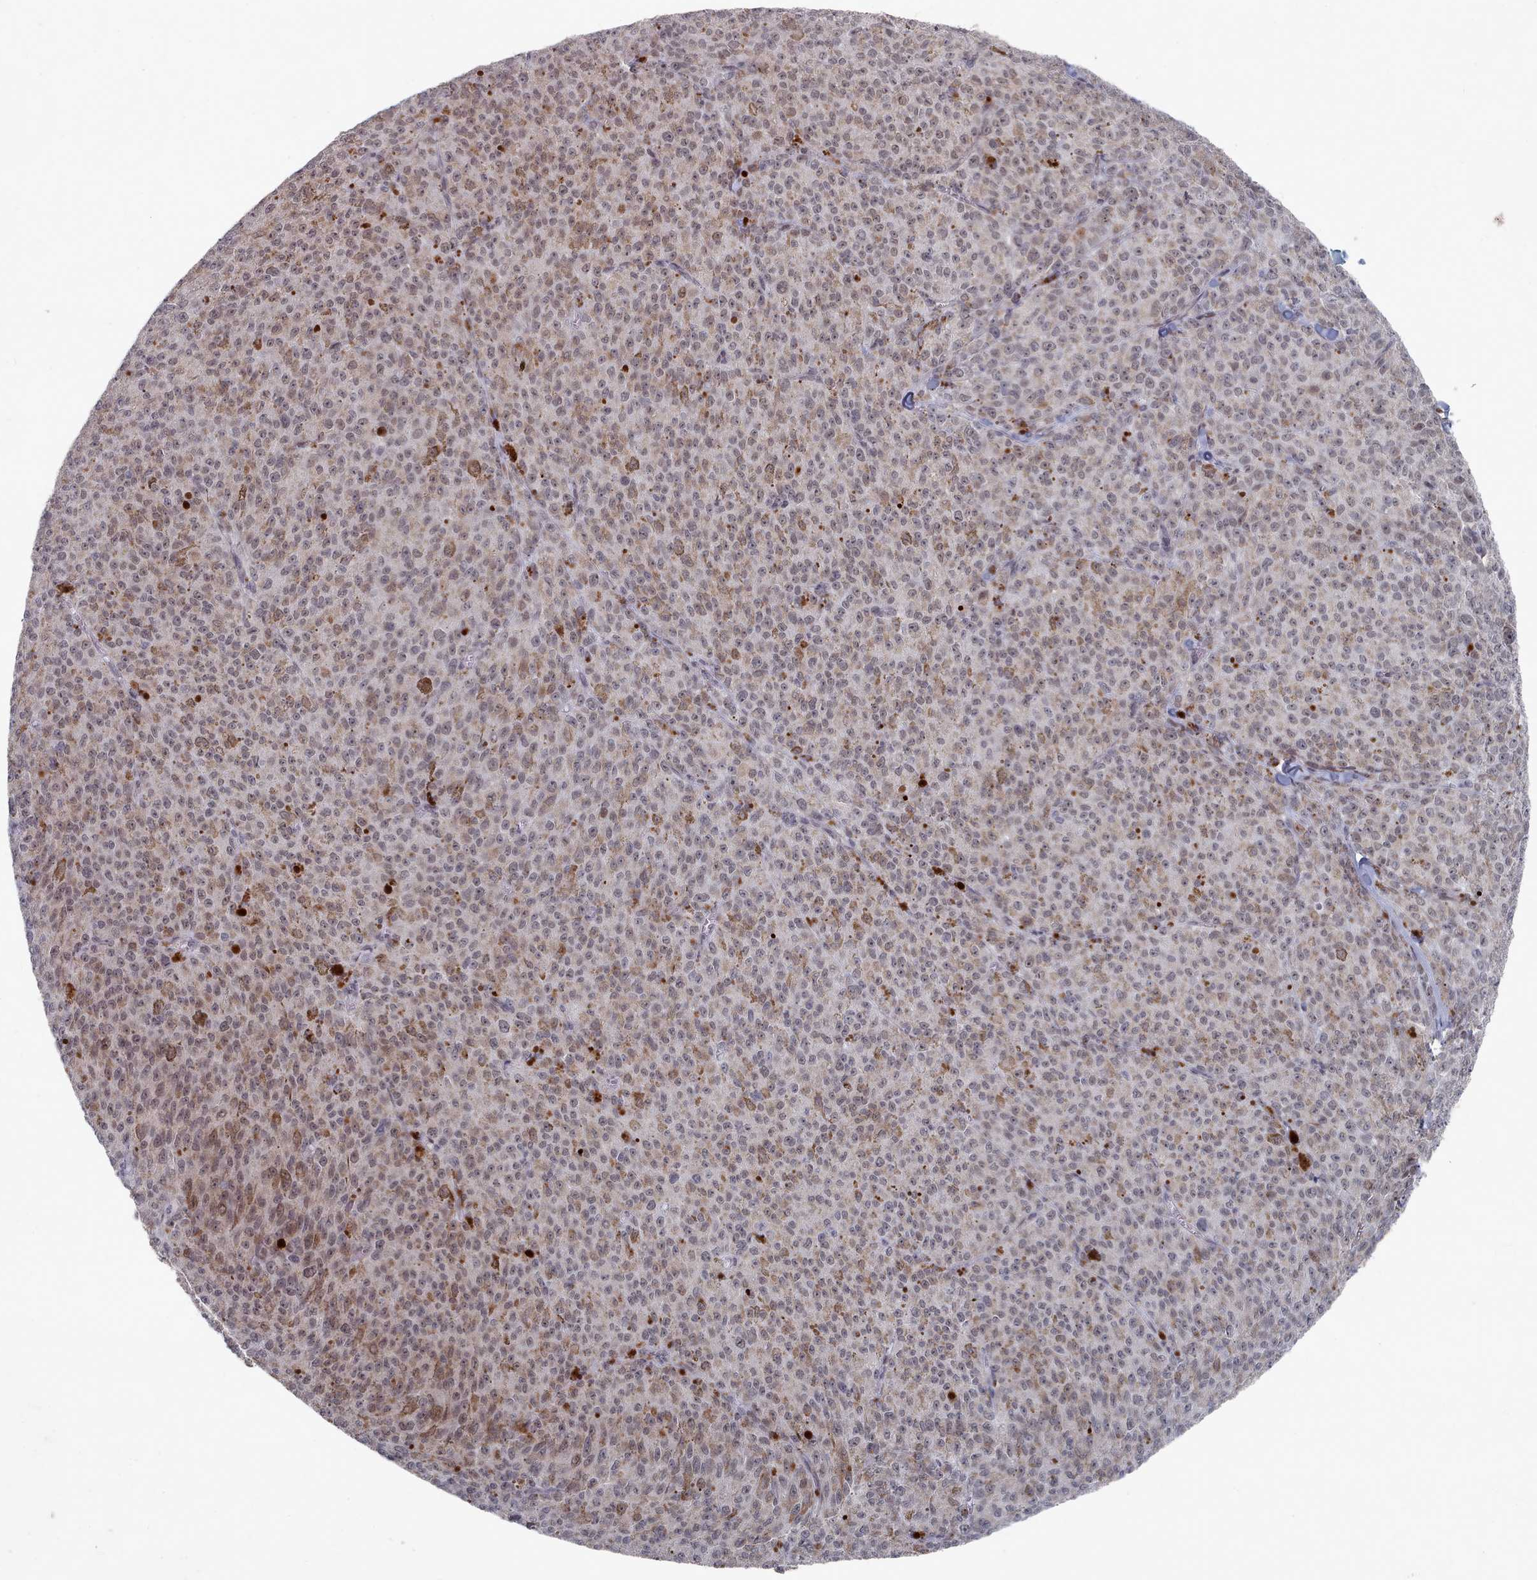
{"staining": {"intensity": "weak", "quantity": "<25%", "location": "cytoplasmic/membranous,nuclear"}, "tissue": "melanoma", "cell_type": "Tumor cells", "image_type": "cancer", "snomed": [{"axis": "morphology", "description": "Malignant melanoma, NOS"}, {"axis": "topography", "description": "Skin"}], "caption": "IHC image of neoplastic tissue: melanoma stained with DAB exhibits no significant protein staining in tumor cells.", "gene": "CPSF4", "patient": {"sex": "female", "age": 52}}